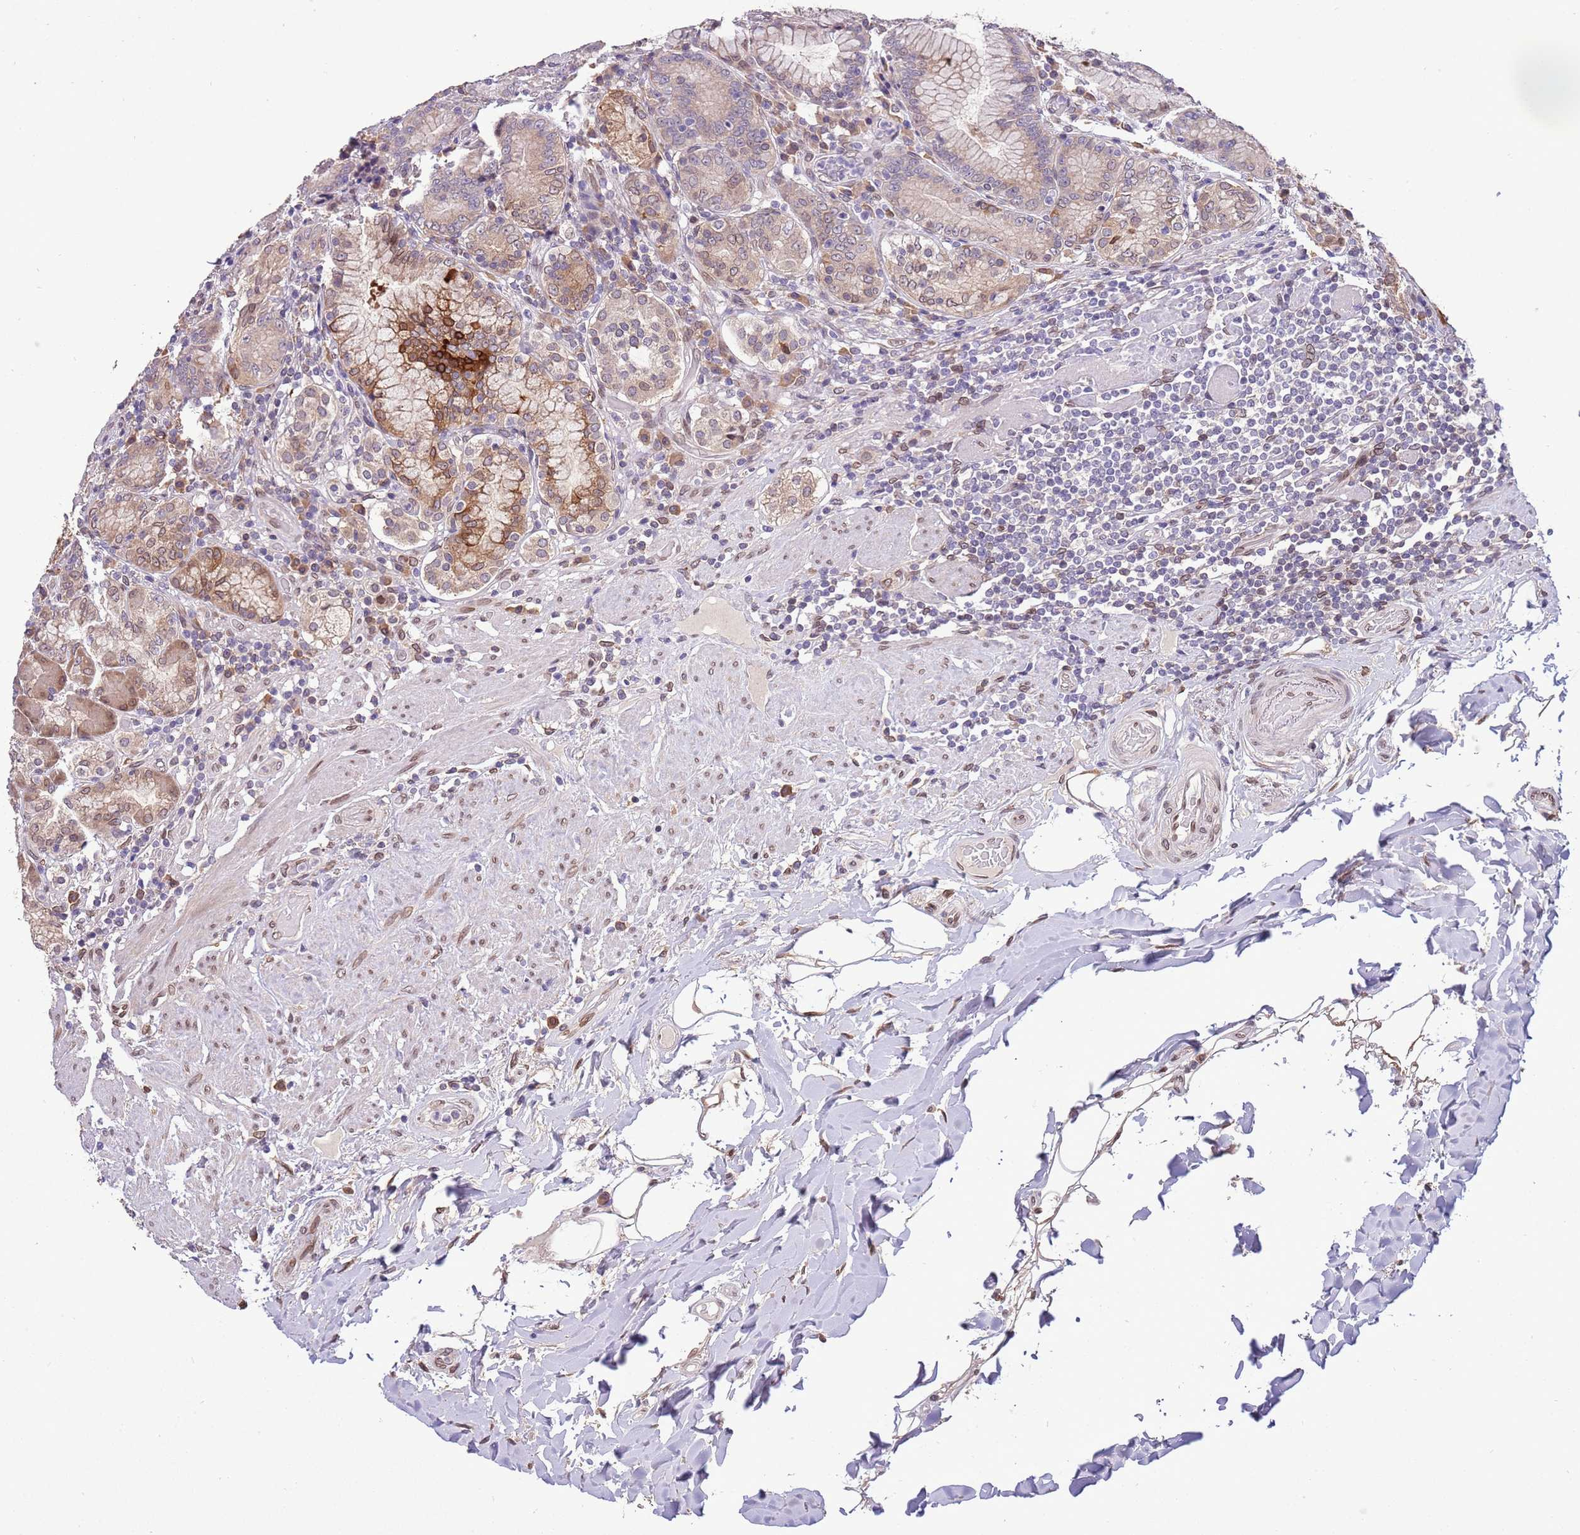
{"staining": {"intensity": "strong", "quantity": "<25%", "location": "cytoplasmic/membranous,nuclear"}, "tissue": "stomach", "cell_type": "Glandular cells", "image_type": "normal", "snomed": [{"axis": "morphology", "description": "Normal tissue, NOS"}, {"axis": "topography", "description": "Stomach, upper"}, {"axis": "topography", "description": "Stomach, lower"}], "caption": "Immunohistochemical staining of normal stomach displays medium levels of strong cytoplasmic/membranous,nuclear staining in approximately <25% of glandular cells. (DAB (3,3'-diaminobenzidine) IHC, brown staining for protein, blue staining for nuclei).", "gene": "ZNF665", "patient": {"sex": "female", "age": 76}}